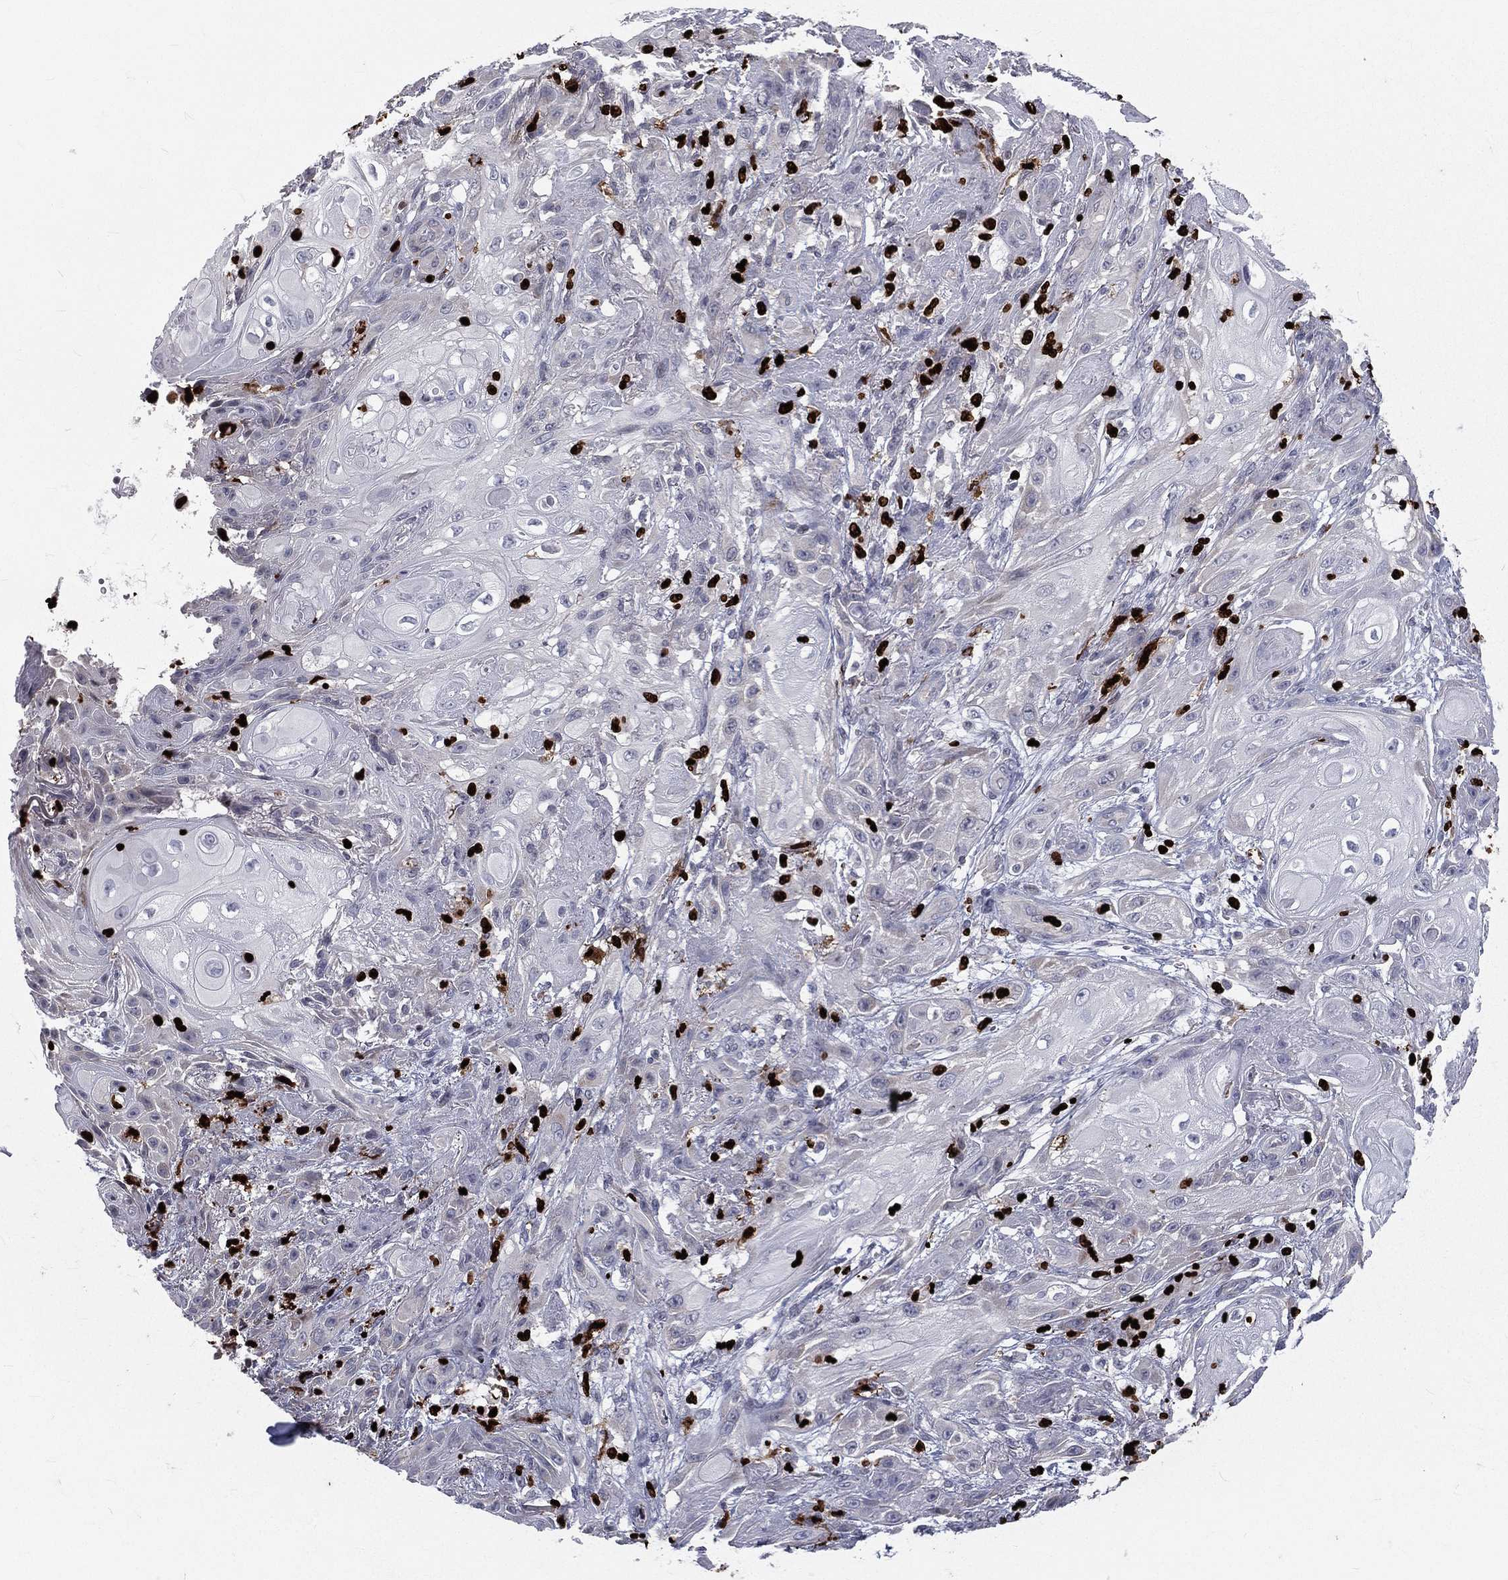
{"staining": {"intensity": "negative", "quantity": "none", "location": "none"}, "tissue": "skin cancer", "cell_type": "Tumor cells", "image_type": "cancer", "snomed": [{"axis": "morphology", "description": "Squamous cell carcinoma, NOS"}, {"axis": "topography", "description": "Skin"}], "caption": "Tumor cells show no significant protein expression in skin cancer (squamous cell carcinoma). (DAB (3,3'-diaminobenzidine) immunohistochemistry (IHC), high magnification).", "gene": "MNDA", "patient": {"sex": "male", "age": 62}}